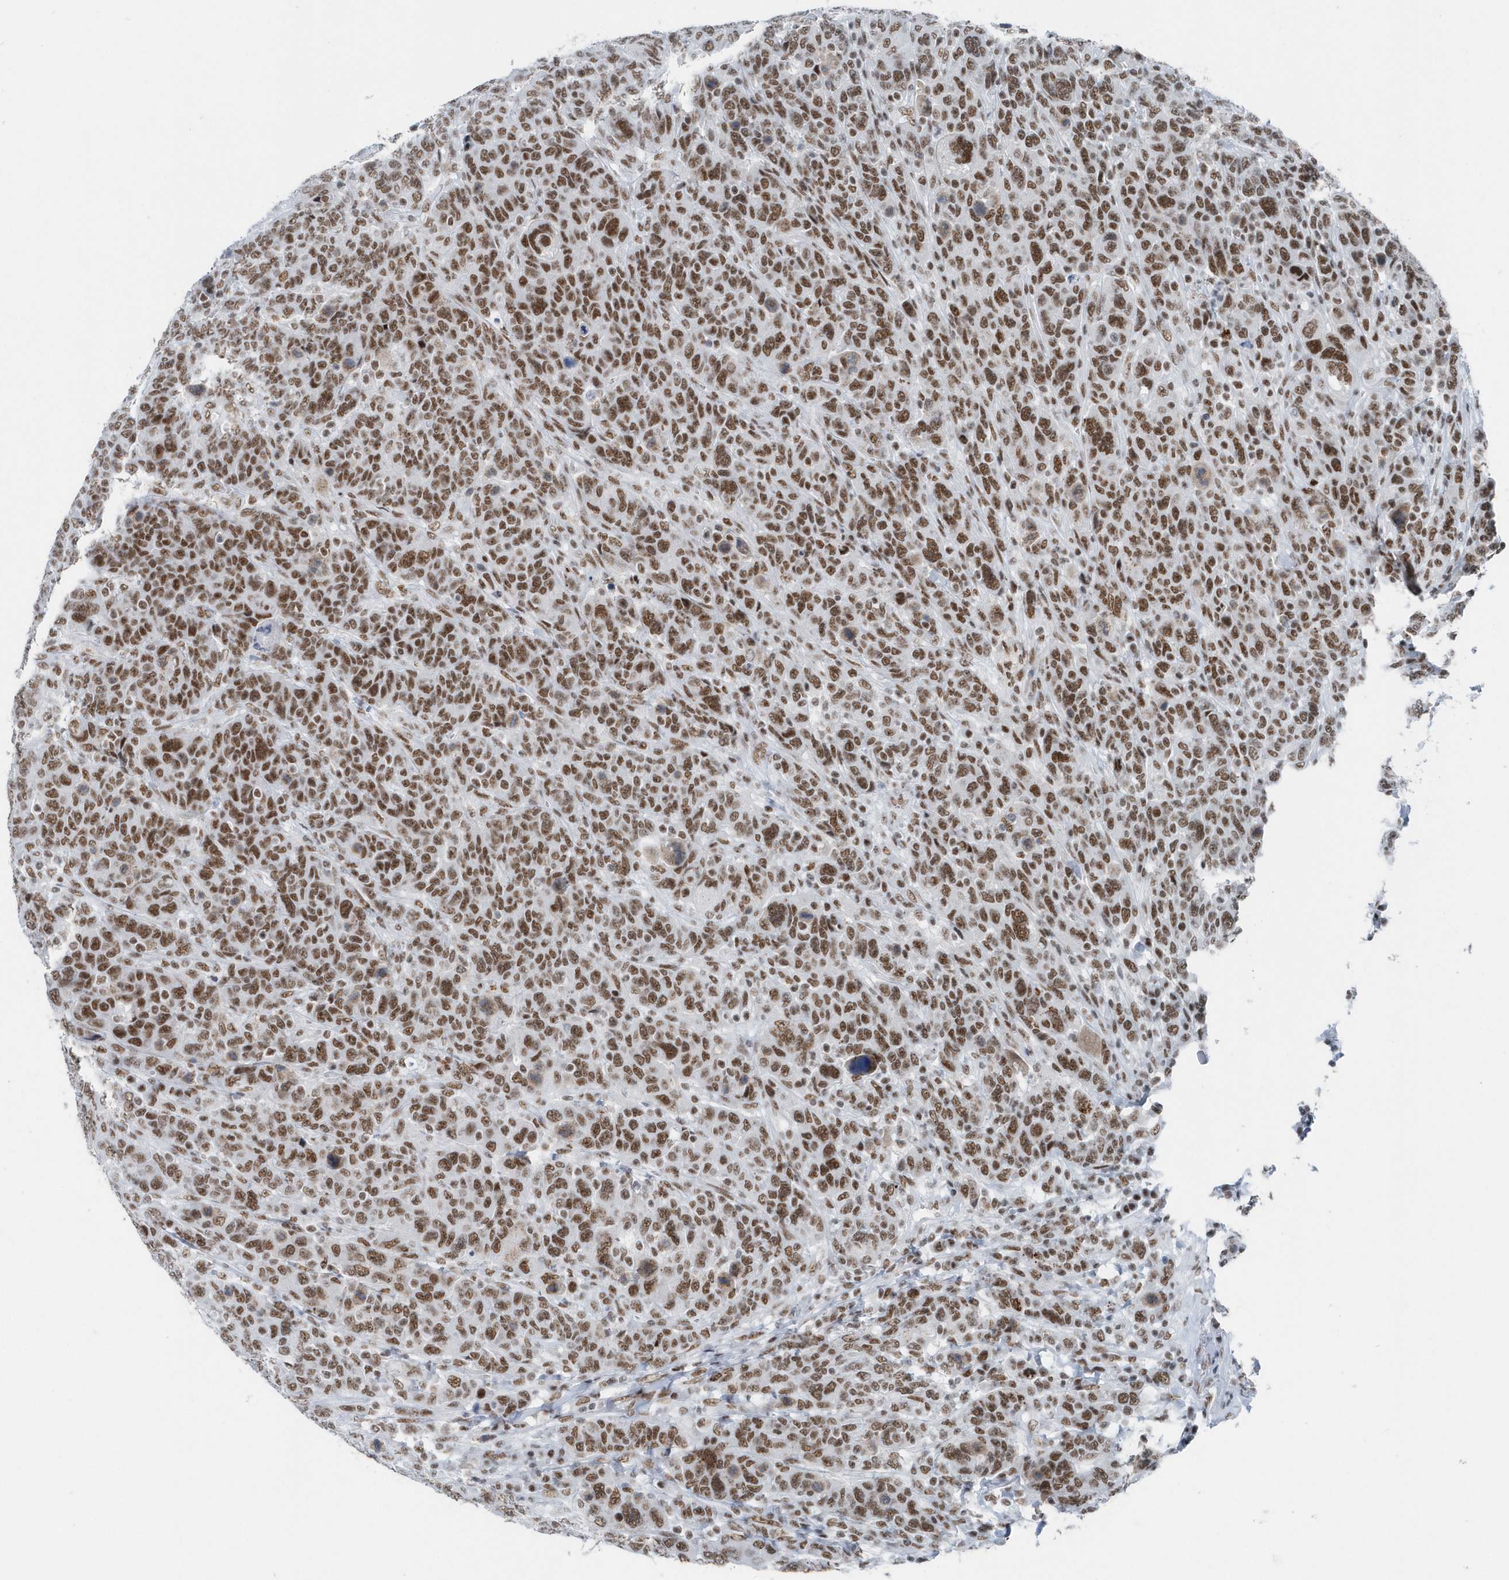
{"staining": {"intensity": "moderate", "quantity": ">75%", "location": "nuclear"}, "tissue": "breast cancer", "cell_type": "Tumor cells", "image_type": "cancer", "snomed": [{"axis": "morphology", "description": "Duct carcinoma"}, {"axis": "topography", "description": "Breast"}], "caption": "The image exhibits a brown stain indicating the presence of a protein in the nuclear of tumor cells in breast infiltrating ductal carcinoma.", "gene": "FIP1L1", "patient": {"sex": "female", "age": 37}}